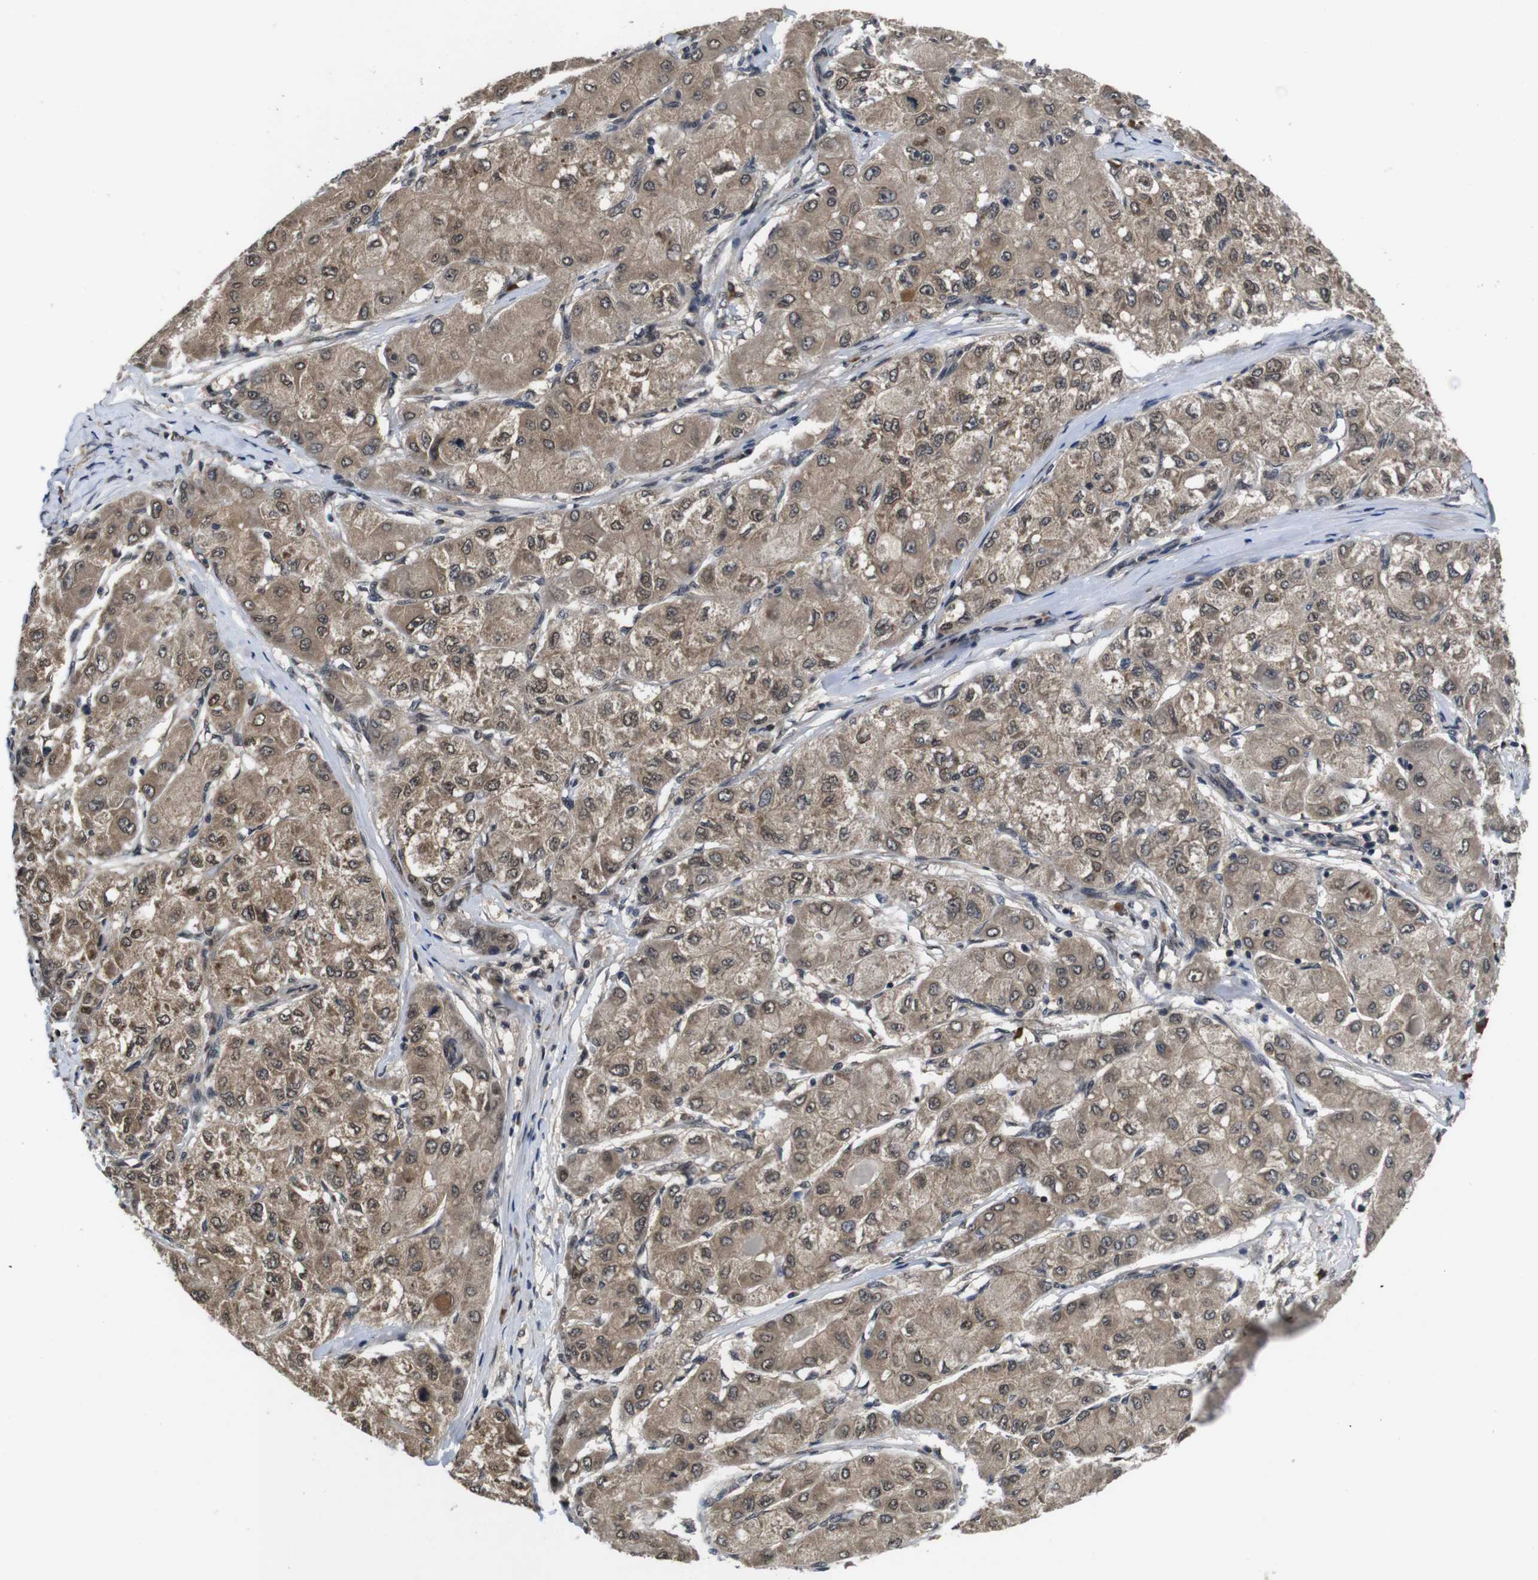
{"staining": {"intensity": "moderate", "quantity": ">75%", "location": "cytoplasmic/membranous,nuclear"}, "tissue": "liver cancer", "cell_type": "Tumor cells", "image_type": "cancer", "snomed": [{"axis": "morphology", "description": "Carcinoma, Hepatocellular, NOS"}, {"axis": "topography", "description": "Liver"}], "caption": "Liver cancer stained with a protein marker exhibits moderate staining in tumor cells.", "gene": "ZBTB46", "patient": {"sex": "male", "age": 80}}